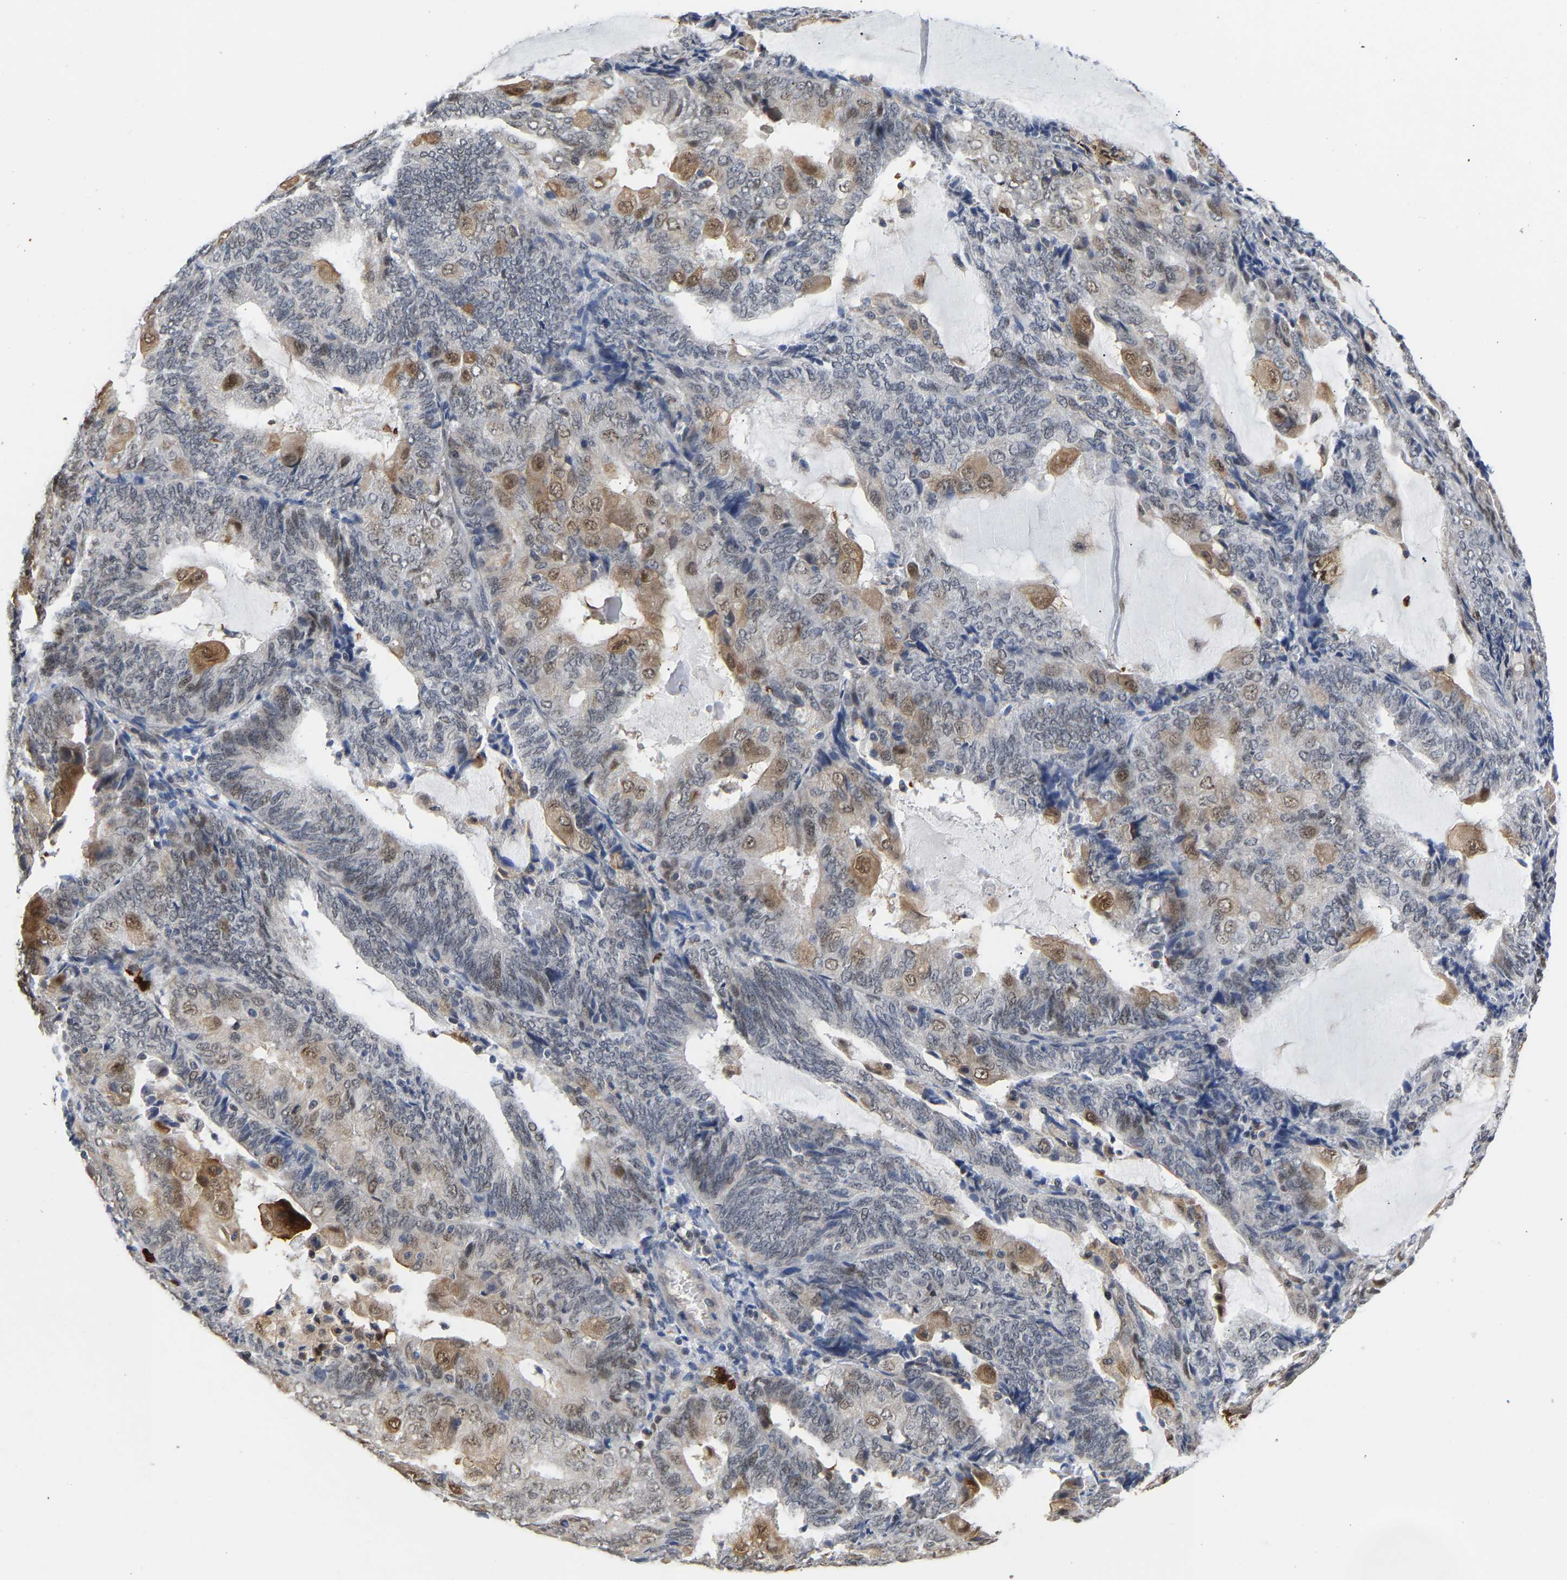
{"staining": {"intensity": "moderate", "quantity": "<25%", "location": "cytoplasmic/membranous,nuclear"}, "tissue": "endometrial cancer", "cell_type": "Tumor cells", "image_type": "cancer", "snomed": [{"axis": "morphology", "description": "Adenocarcinoma, NOS"}, {"axis": "topography", "description": "Endometrium"}], "caption": "Protein staining exhibits moderate cytoplasmic/membranous and nuclear expression in approximately <25% of tumor cells in adenocarcinoma (endometrial).", "gene": "TDRD7", "patient": {"sex": "female", "age": 81}}